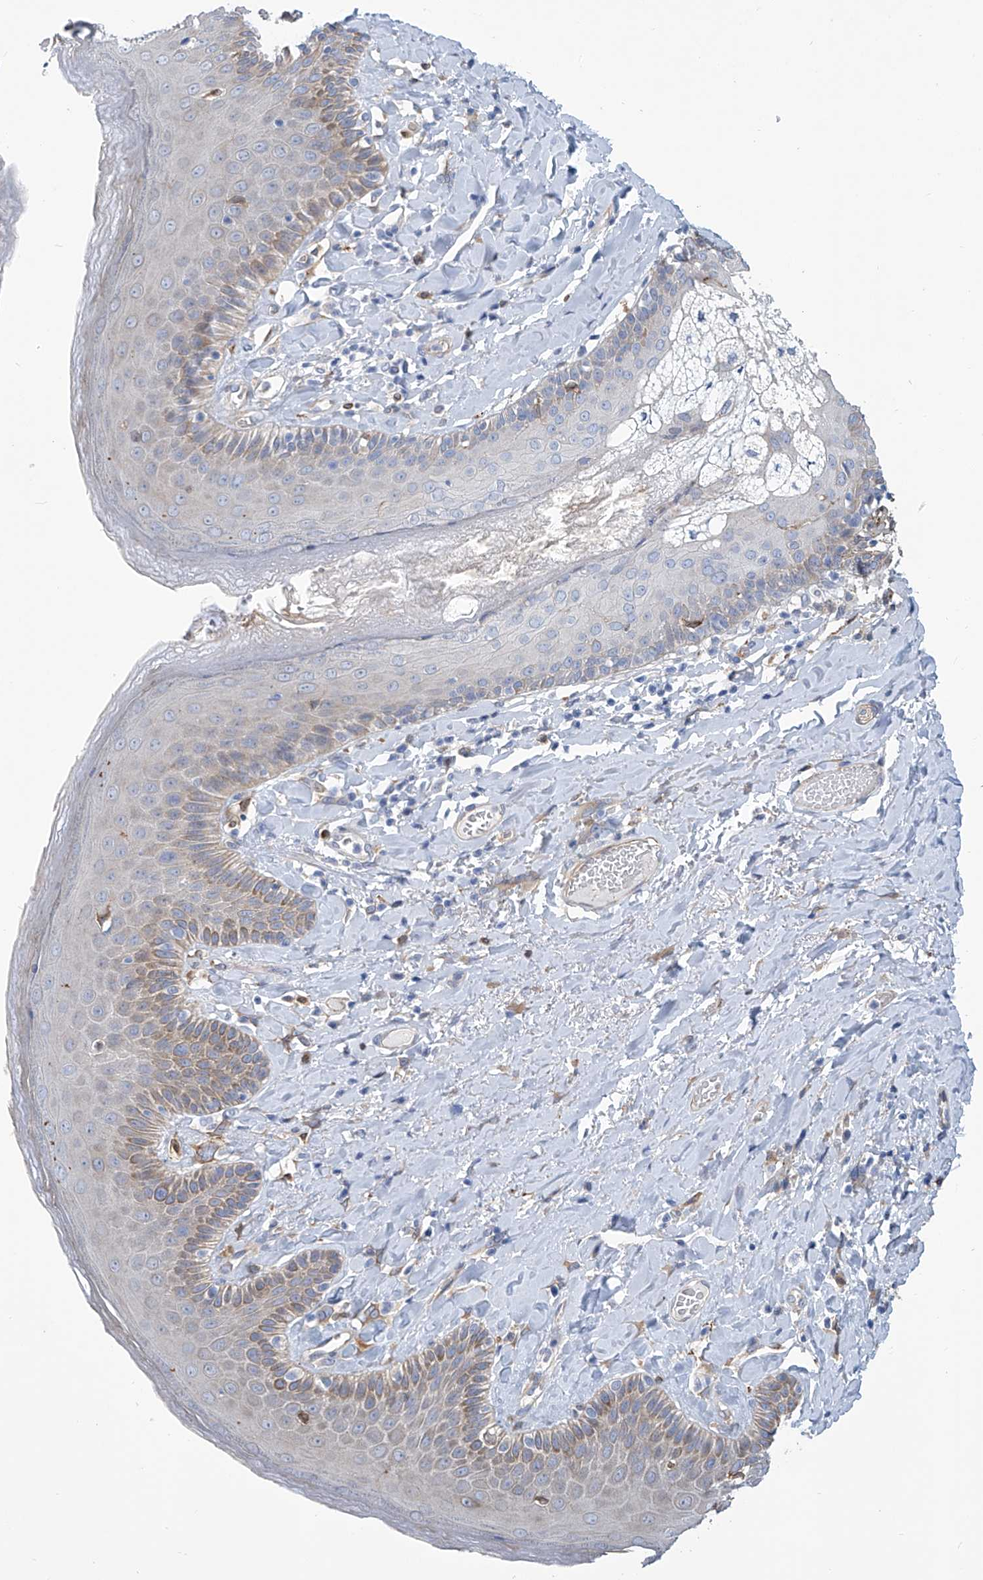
{"staining": {"intensity": "moderate", "quantity": "25%-75%", "location": "cytoplasmic/membranous"}, "tissue": "skin", "cell_type": "Epidermal cells", "image_type": "normal", "snomed": [{"axis": "morphology", "description": "Normal tissue, NOS"}, {"axis": "topography", "description": "Anal"}], "caption": "Epidermal cells exhibit medium levels of moderate cytoplasmic/membranous expression in approximately 25%-75% of cells in normal skin.", "gene": "TNN", "patient": {"sex": "male", "age": 69}}